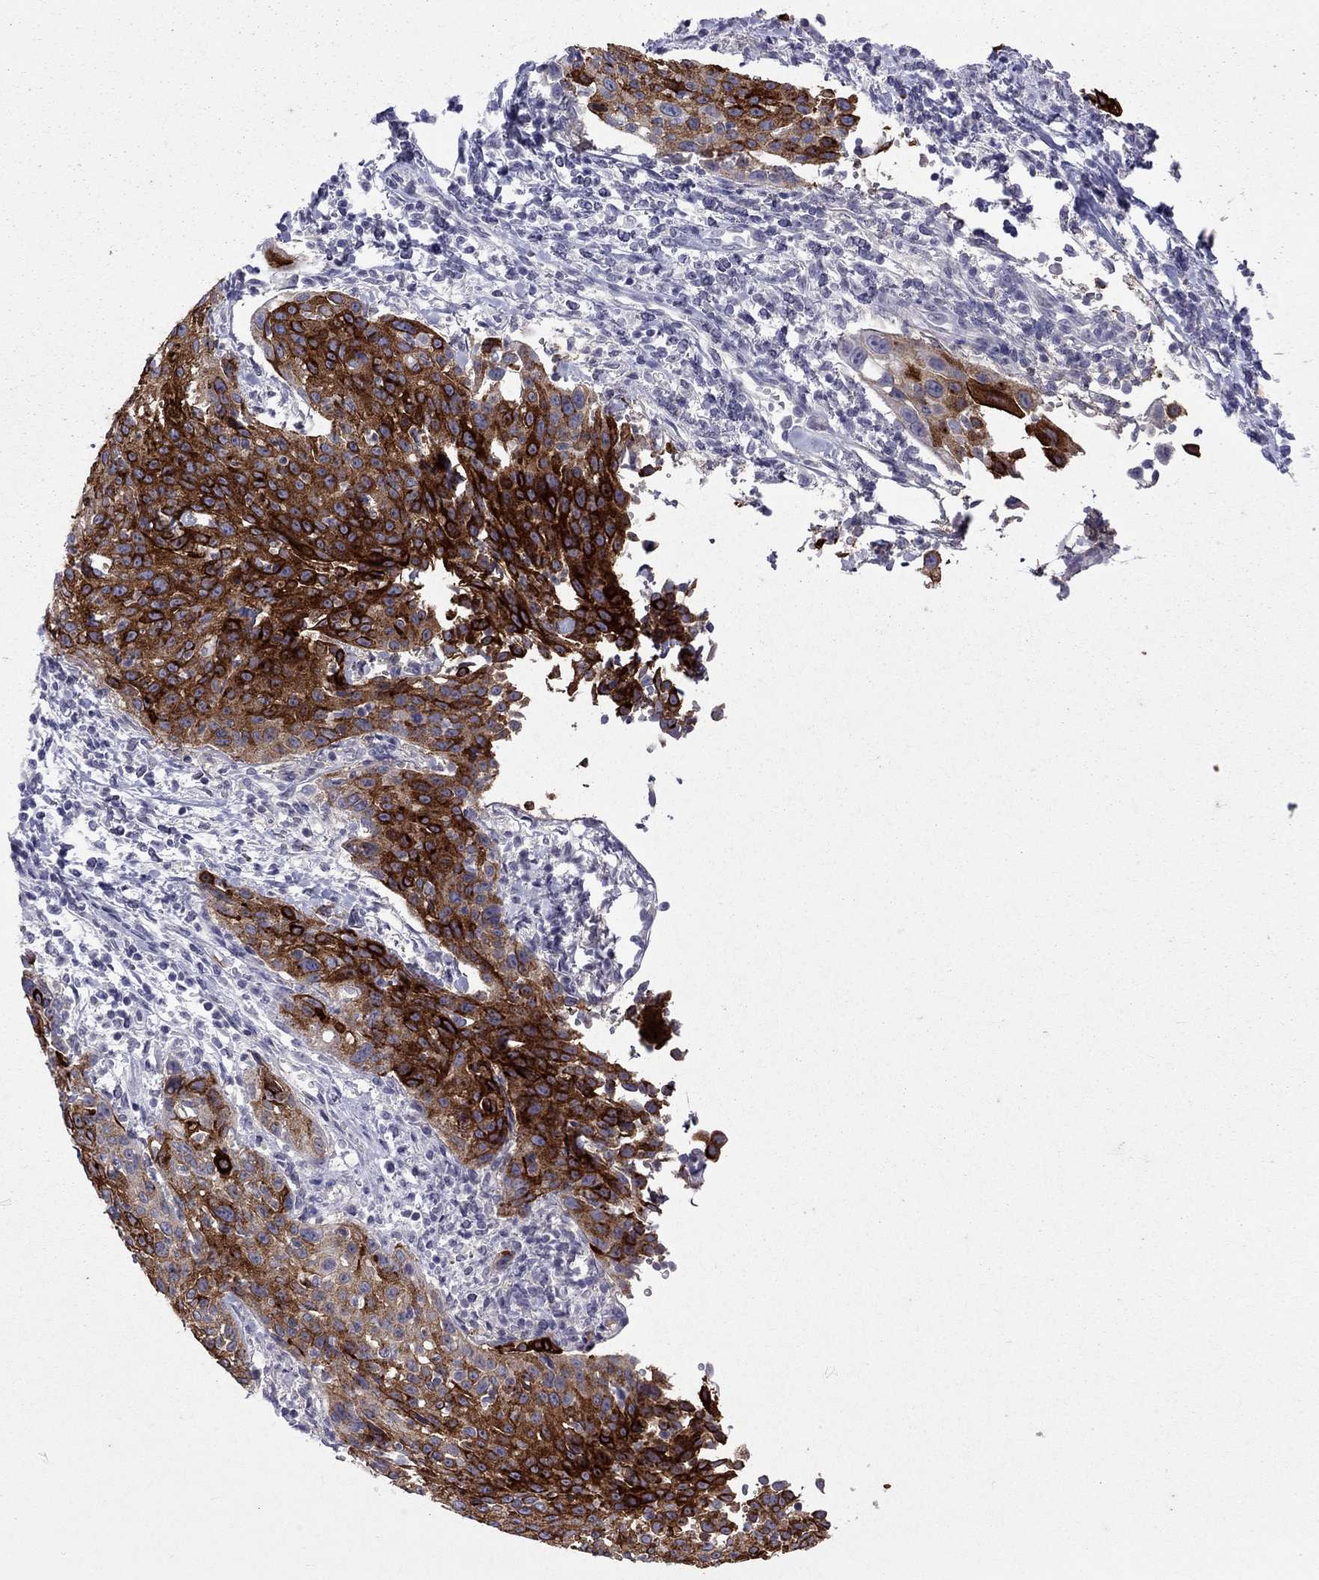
{"staining": {"intensity": "strong", "quantity": ">75%", "location": "cytoplasmic/membranous"}, "tissue": "cervical cancer", "cell_type": "Tumor cells", "image_type": "cancer", "snomed": [{"axis": "morphology", "description": "Squamous cell carcinoma, NOS"}, {"axis": "topography", "description": "Cervix"}], "caption": "Immunohistochemical staining of cervical cancer (squamous cell carcinoma) exhibits high levels of strong cytoplasmic/membranous positivity in approximately >75% of tumor cells. The protein is shown in brown color, while the nuclei are stained blue.", "gene": "MUC16", "patient": {"sex": "female", "age": 26}}